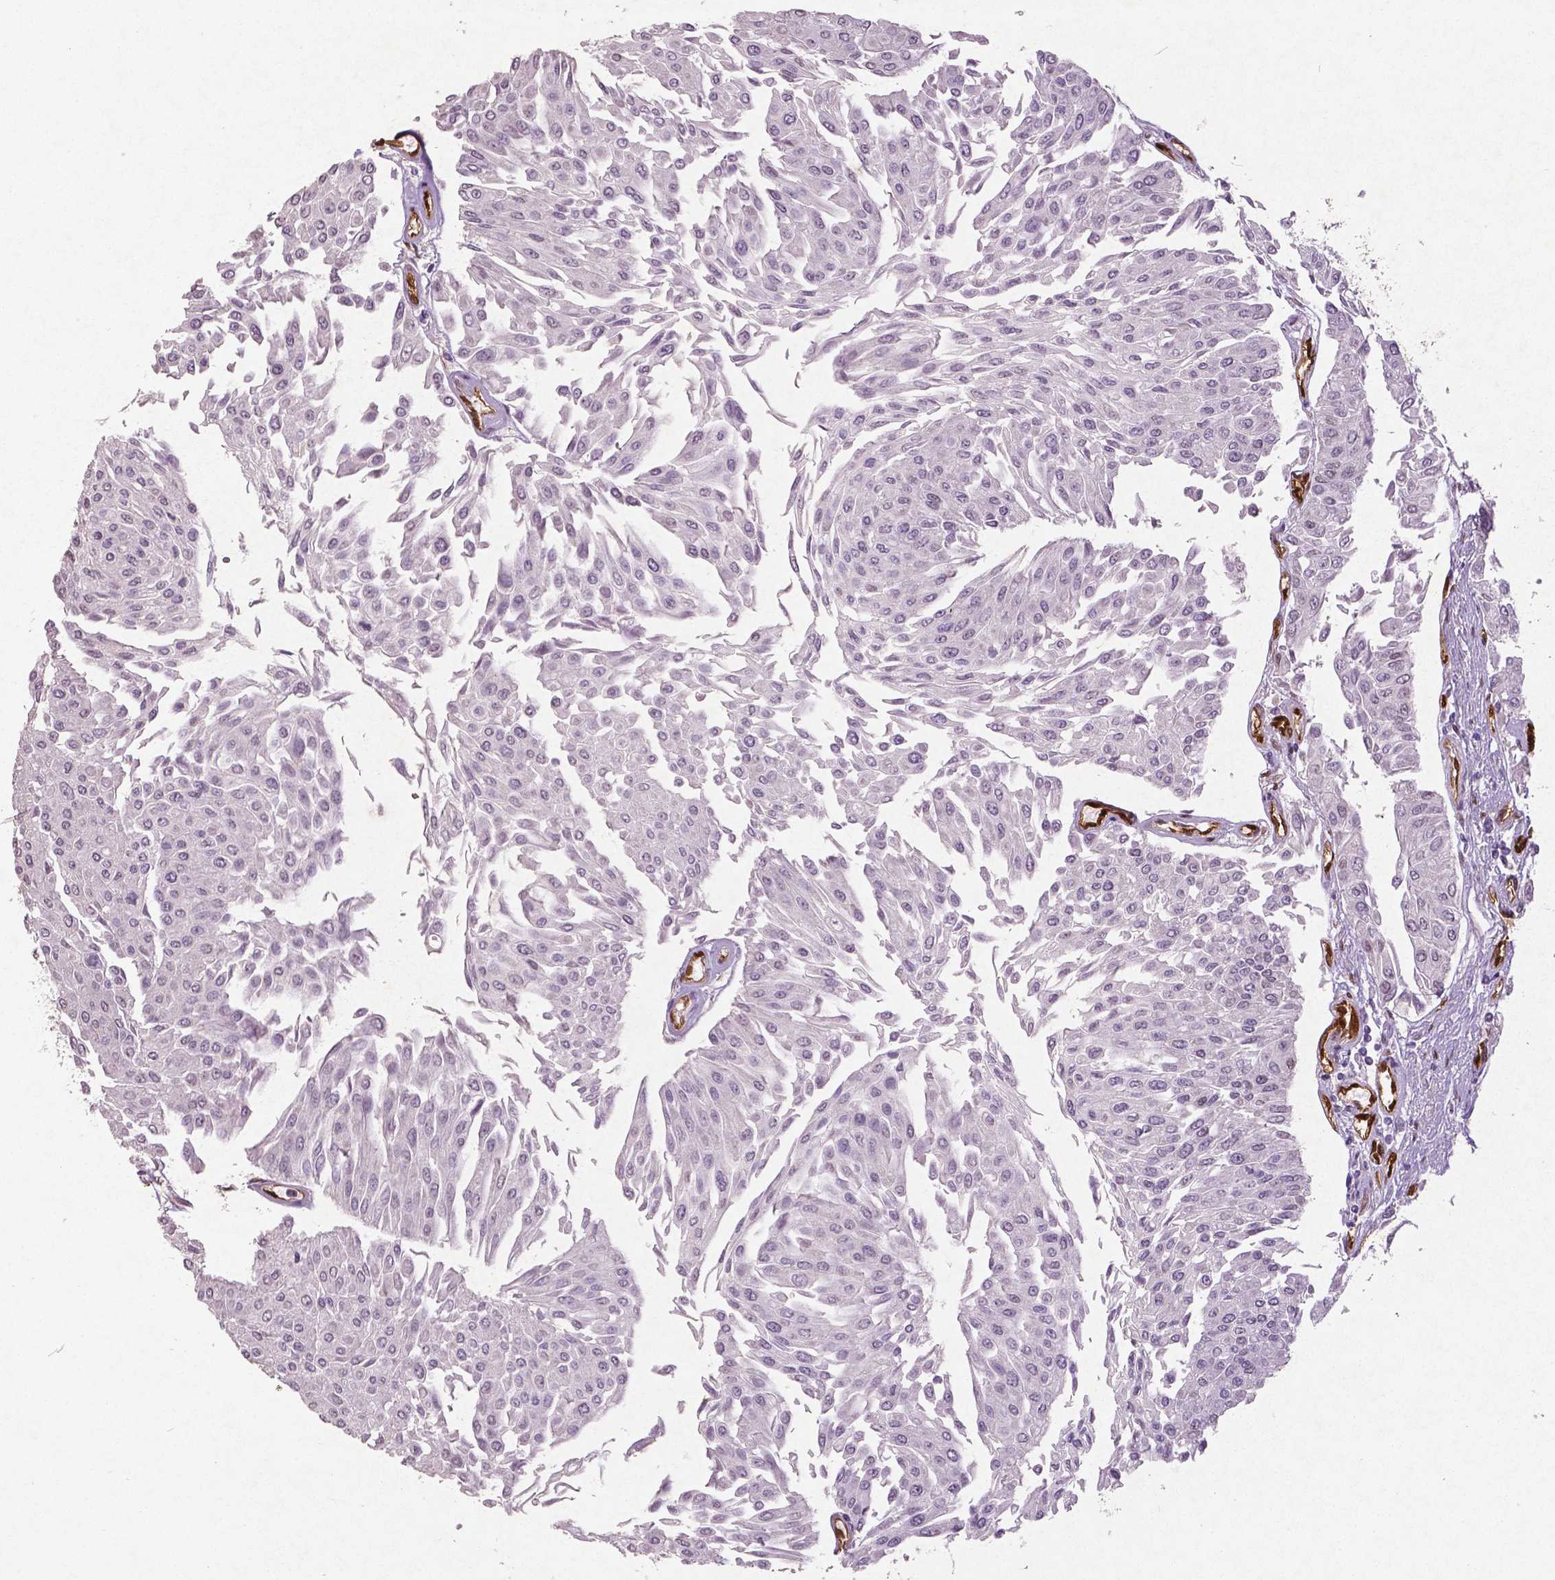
{"staining": {"intensity": "negative", "quantity": "none", "location": "none"}, "tissue": "urothelial cancer", "cell_type": "Tumor cells", "image_type": "cancer", "snomed": [{"axis": "morphology", "description": "Urothelial carcinoma, NOS"}, {"axis": "topography", "description": "Urinary bladder"}], "caption": "An immunohistochemistry image of transitional cell carcinoma is shown. There is no staining in tumor cells of transitional cell carcinoma.", "gene": "WWTR1", "patient": {"sex": "male", "age": 67}}